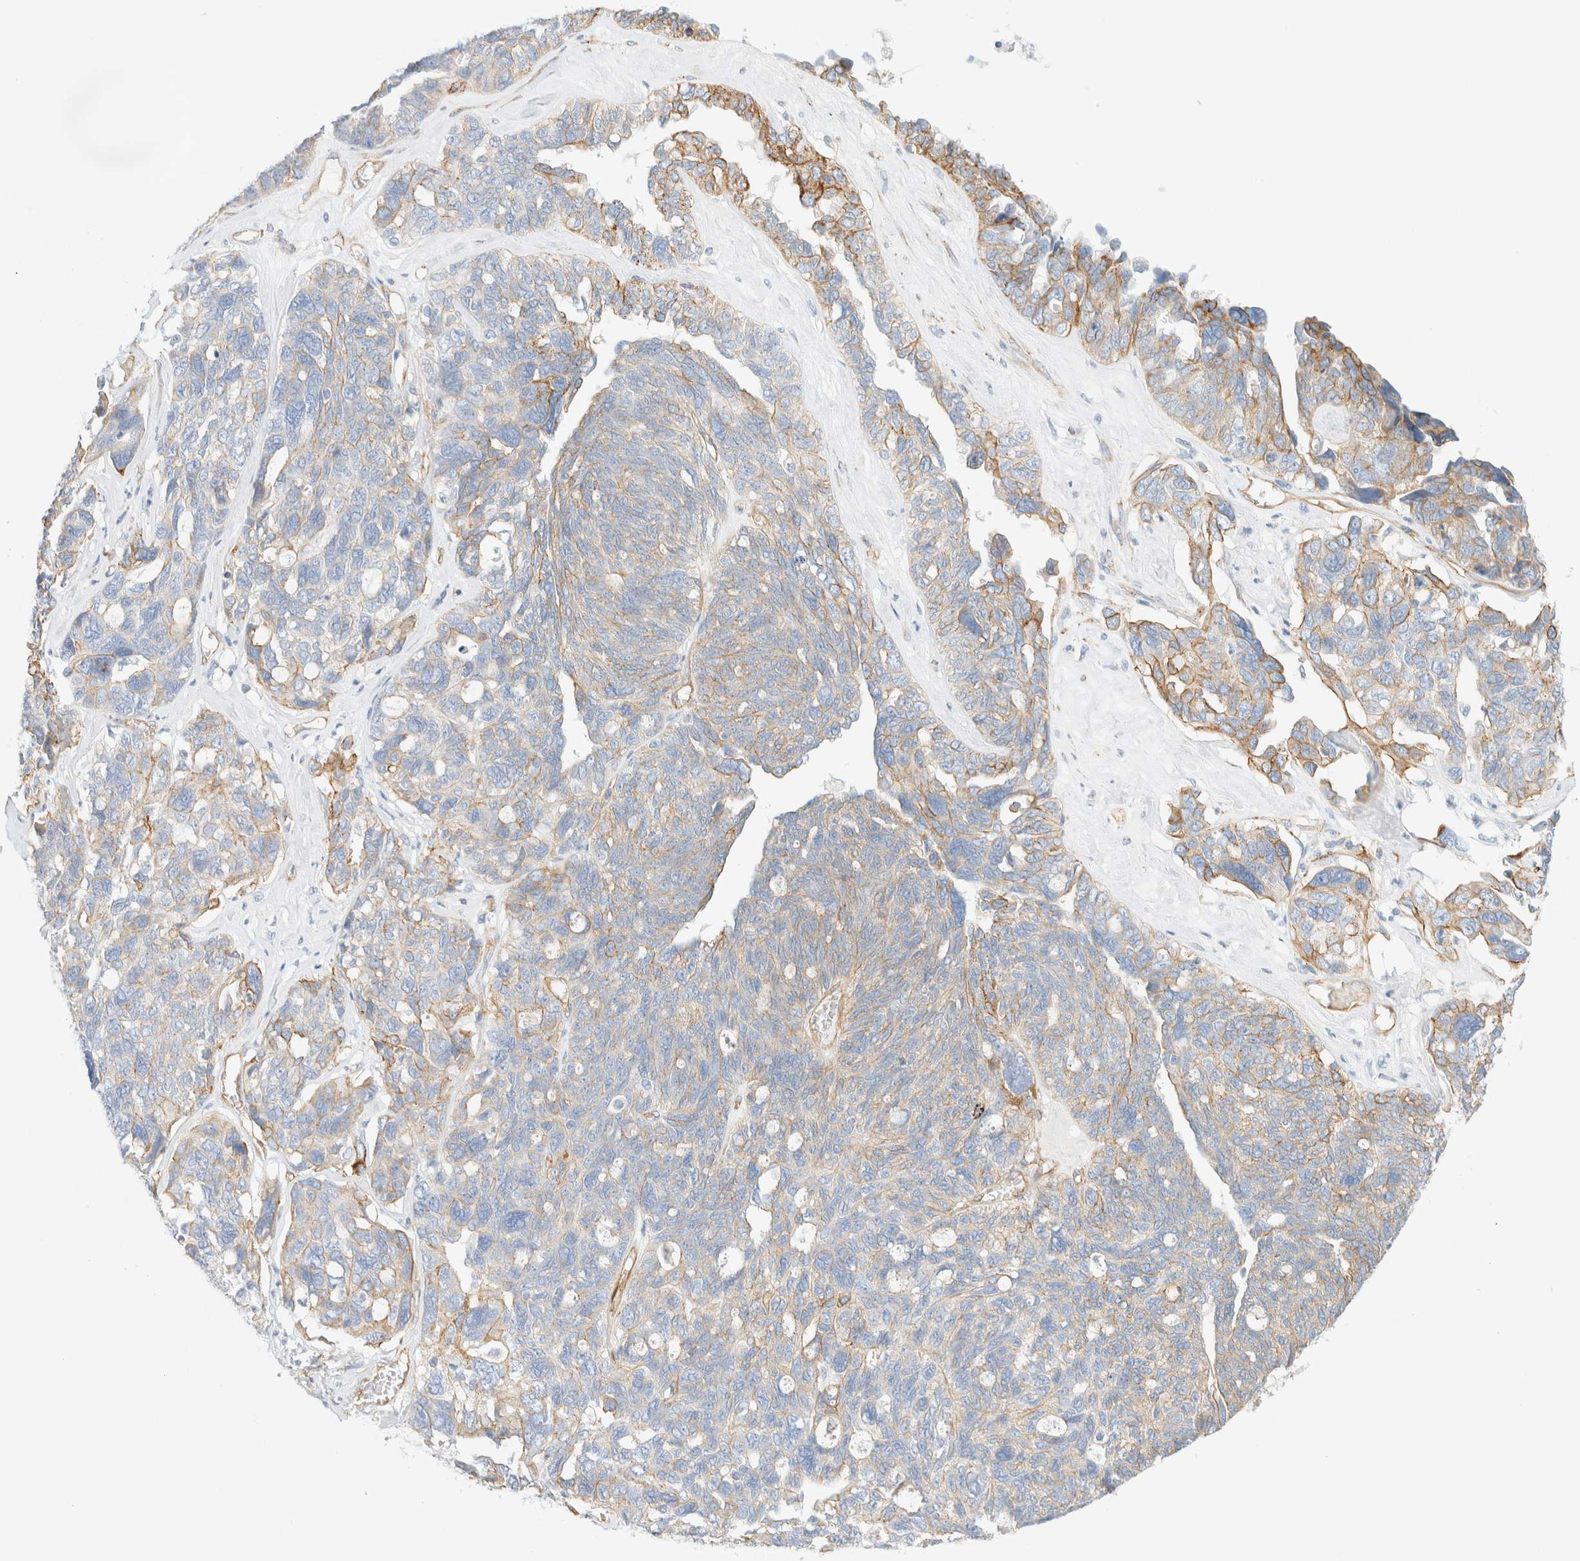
{"staining": {"intensity": "moderate", "quantity": "<25%", "location": "cytoplasmic/membranous"}, "tissue": "ovarian cancer", "cell_type": "Tumor cells", "image_type": "cancer", "snomed": [{"axis": "morphology", "description": "Cystadenocarcinoma, serous, NOS"}, {"axis": "topography", "description": "Ovary"}], "caption": "Ovarian cancer stained with a brown dye displays moderate cytoplasmic/membranous positive positivity in approximately <25% of tumor cells.", "gene": "CYB5R4", "patient": {"sex": "female", "age": 79}}